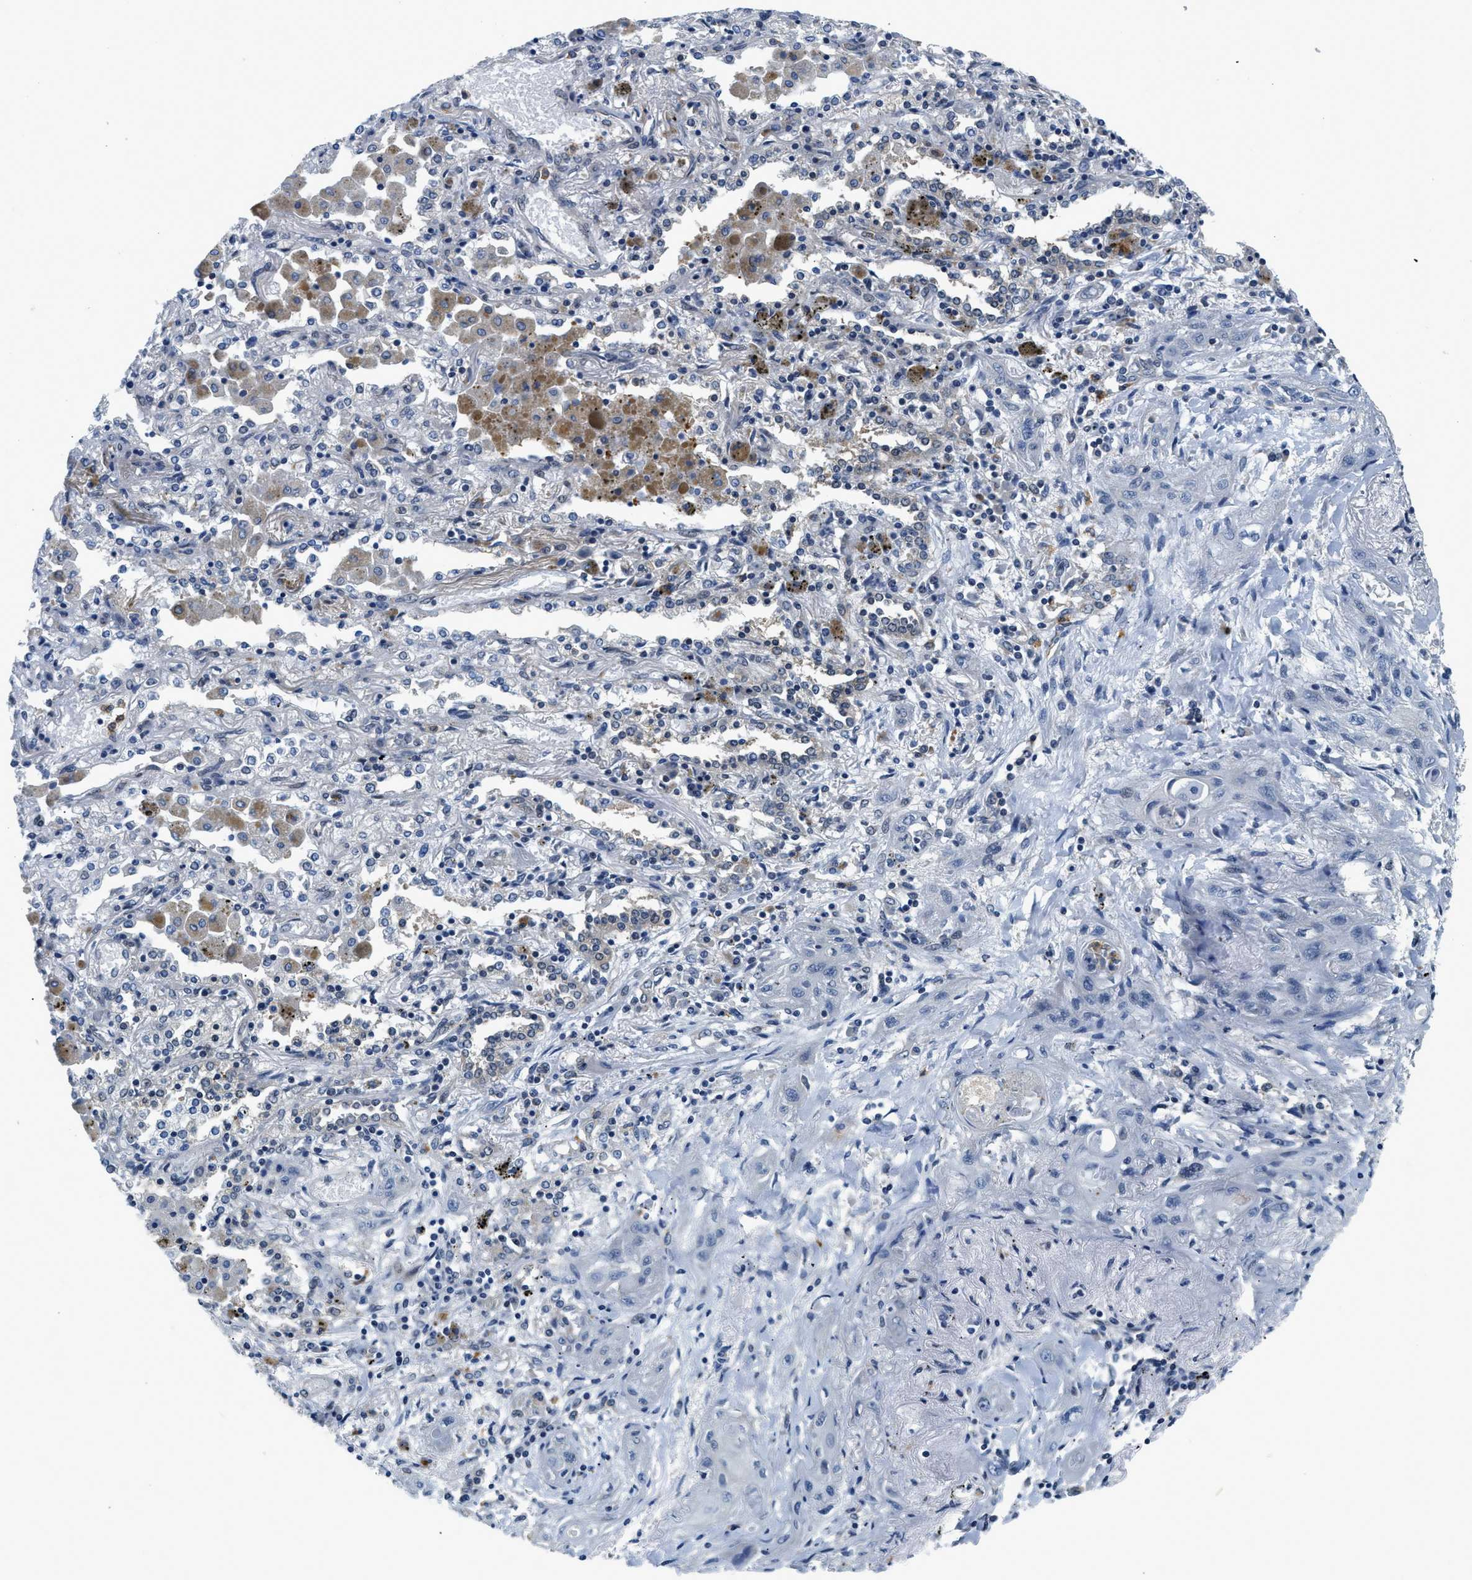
{"staining": {"intensity": "negative", "quantity": "none", "location": "none"}, "tissue": "lung cancer", "cell_type": "Tumor cells", "image_type": "cancer", "snomed": [{"axis": "morphology", "description": "Squamous cell carcinoma, NOS"}, {"axis": "topography", "description": "Lung"}], "caption": "IHC image of neoplastic tissue: lung cancer (squamous cell carcinoma) stained with DAB shows no significant protein positivity in tumor cells.", "gene": "SMAD4", "patient": {"sex": "female", "age": 47}}